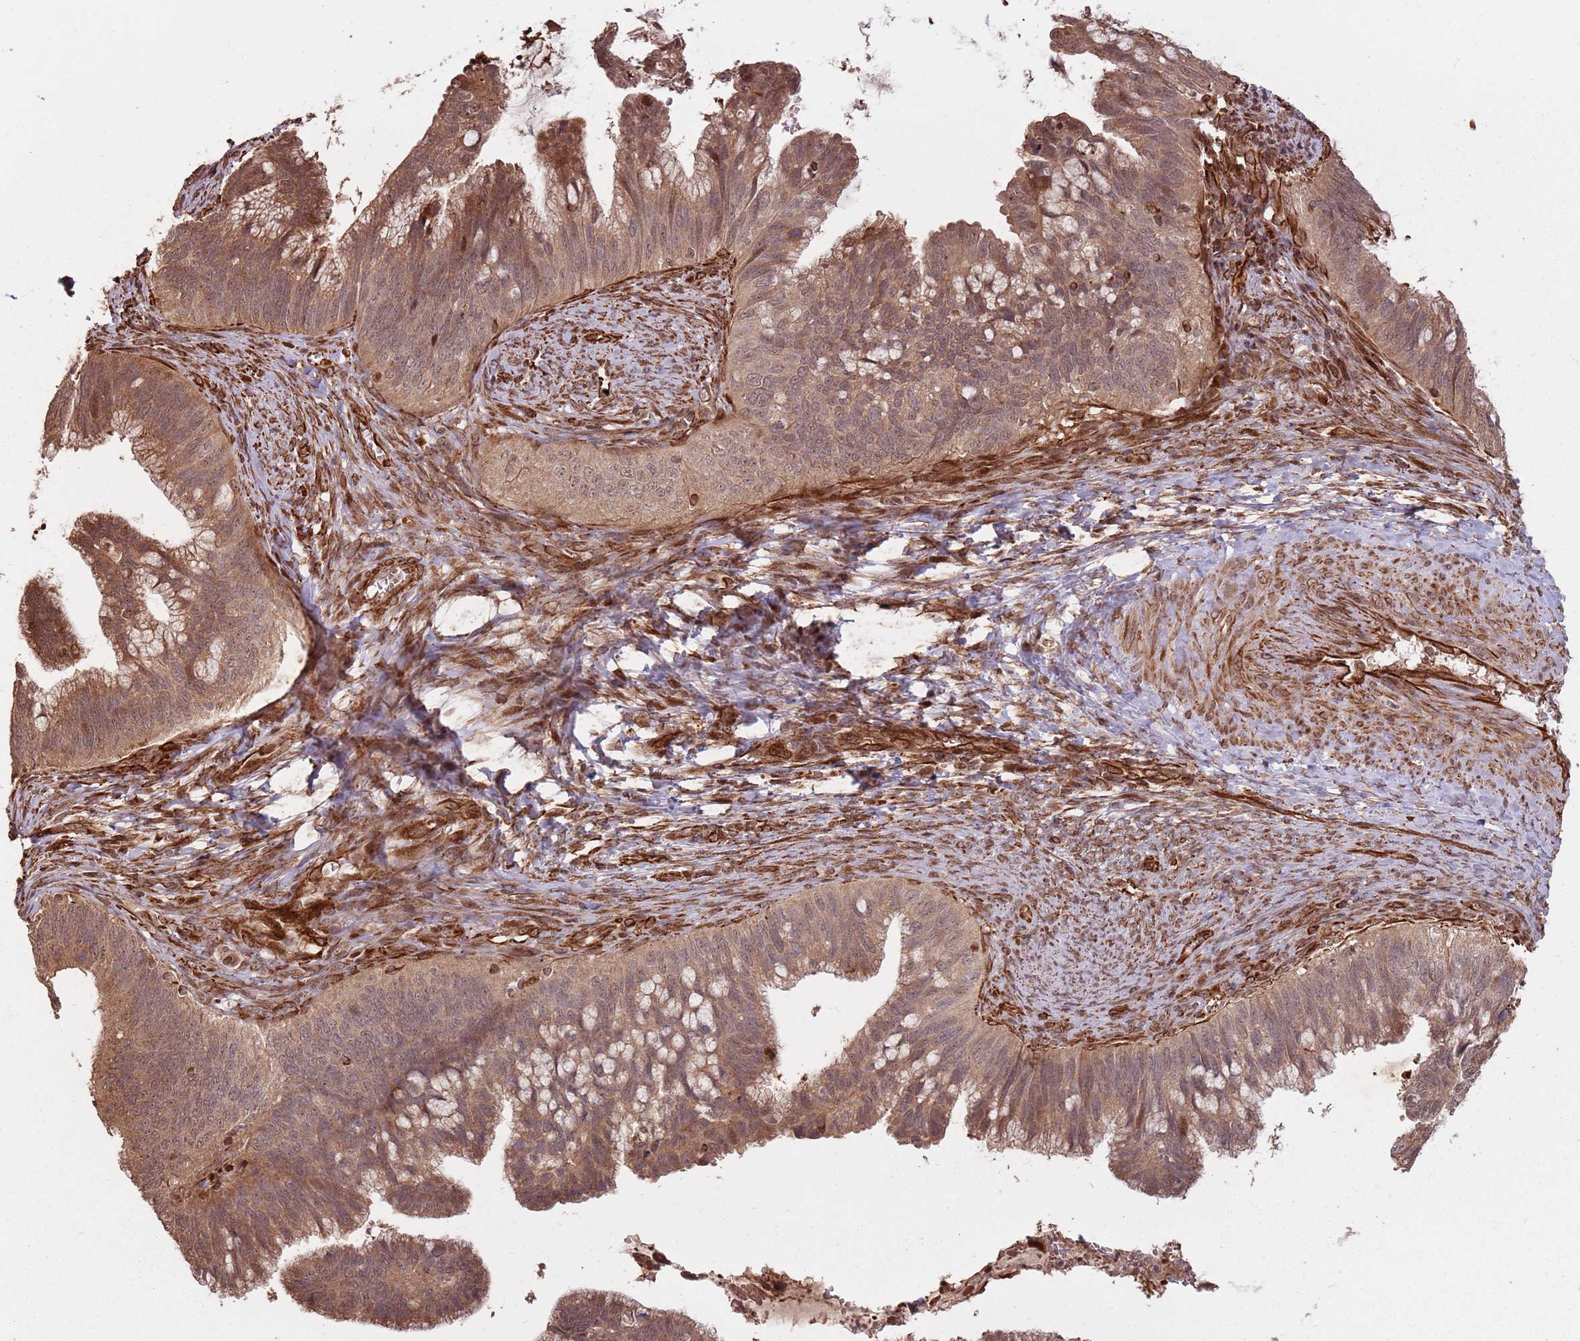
{"staining": {"intensity": "moderate", "quantity": ">75%", "location": "cytoplasmic/membranous,nuclear"}, "tissue": "cervical cancer", "cell_type": "Tumor cells", "image_type": "cancer", "snomed": [{"axis": "morphology", "description": "Adenocarcinoma, NOS"}, {"axis": "topography", "description": "Cervix"}], "caption": "The immunohistochemical stain labels moderate cytoplasmic/membranous and nuclear expression in tumor cells of cervical cancer (adenocarcinoma) tissue.", "gene": "ADAMTS3", "patient": {"sex": "female", "age": 42}}